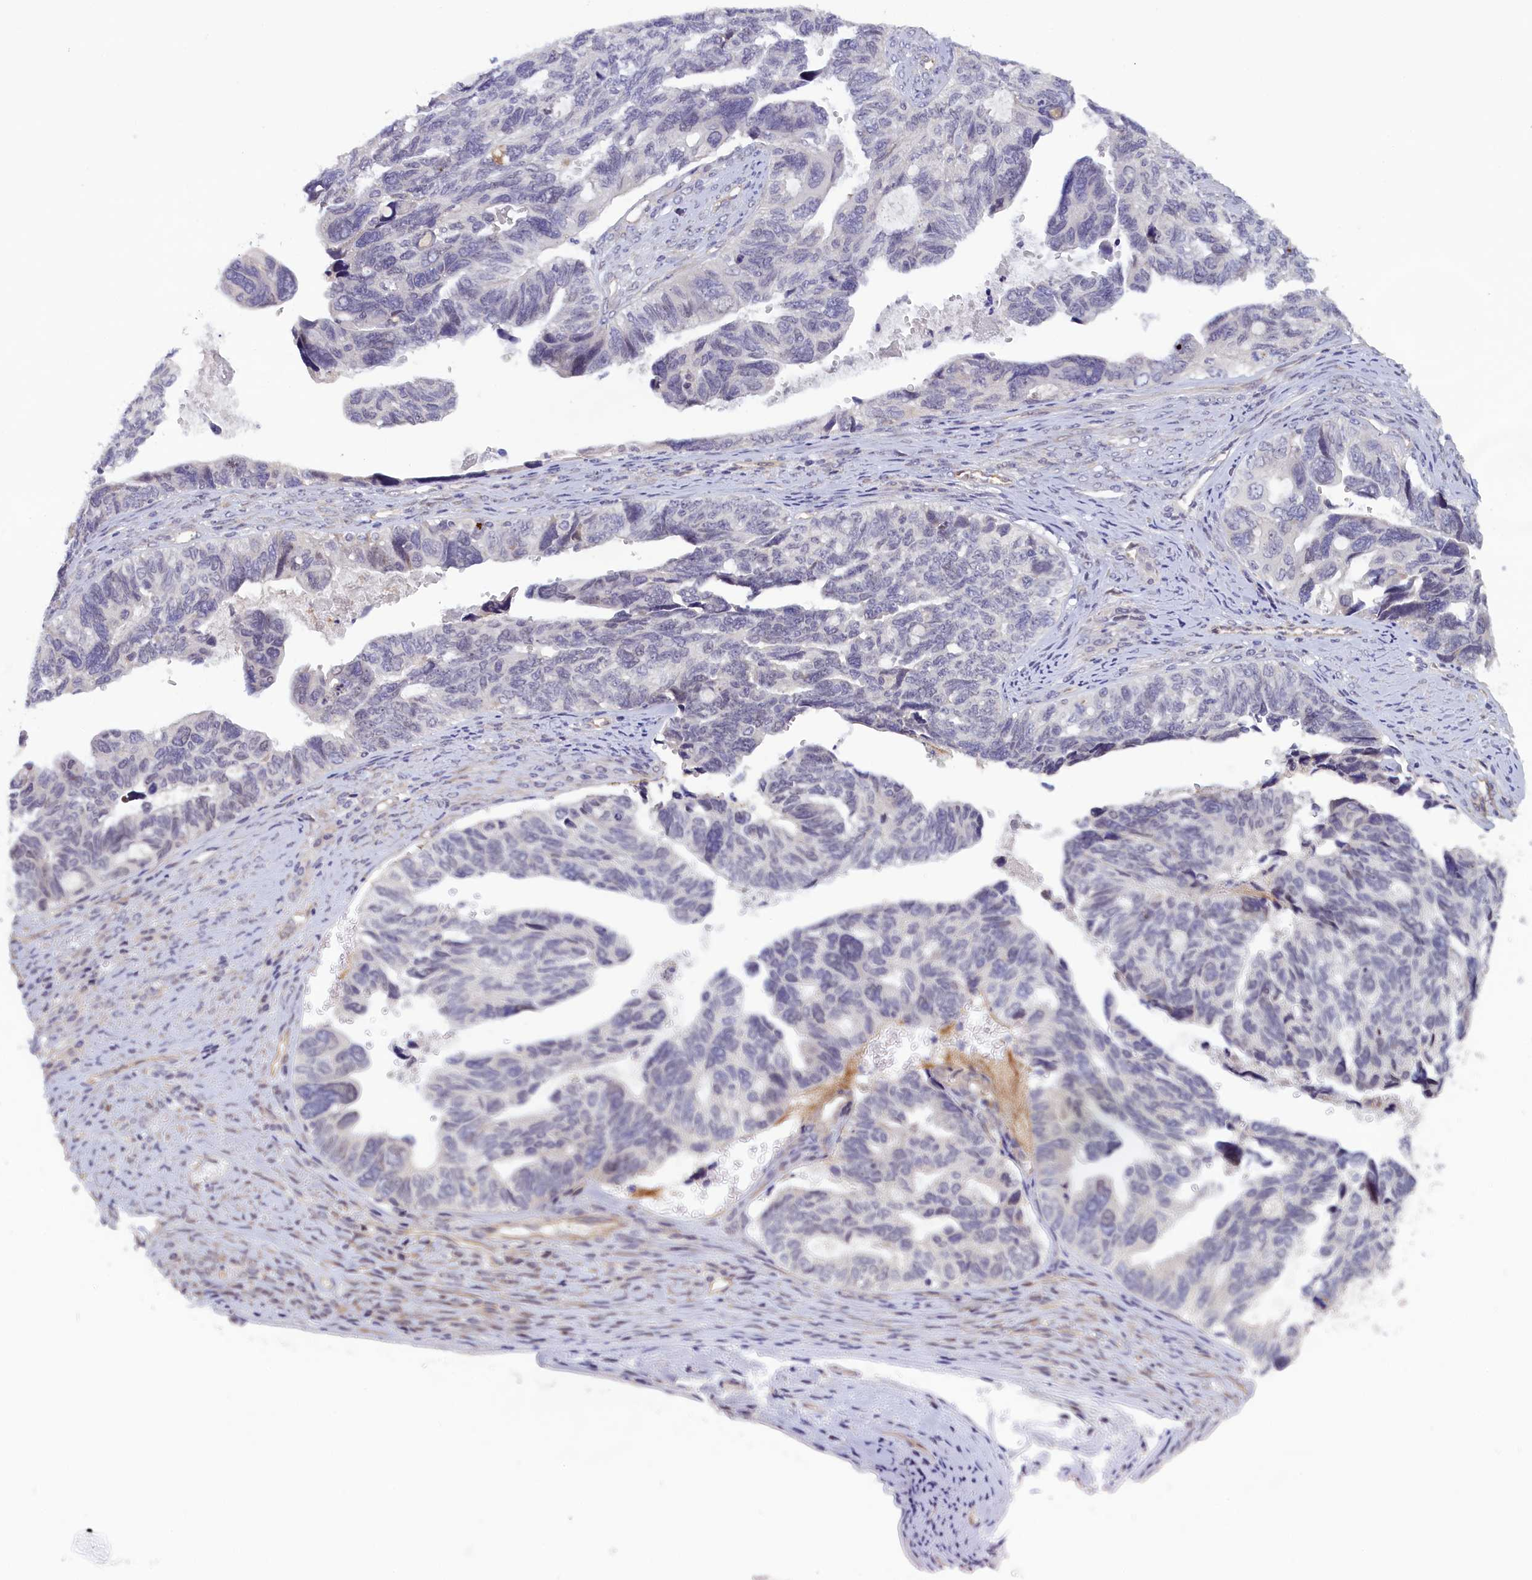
{"staining": {"intensity": "negative", "quantity": "none", "location": "none"}, "tissue": "ovarian cancer", "cell_type": "Tumor cells", "image_type": "cancer", "snomed": [{"axis": "morphology", "description": "Cystadenocarcinoma, serous, NOS"}, {"axis": "topography", "description": "Ovary"}], "caption": "DAB (3,3'-diaminobenzidine) immunohistochemical staining of ovarian cancer displays no significant positivity in tumor cells. (DAB IHC, high magnification).", "gene": "IGFALS", "patient": {"sex": "female", "age": 79}}